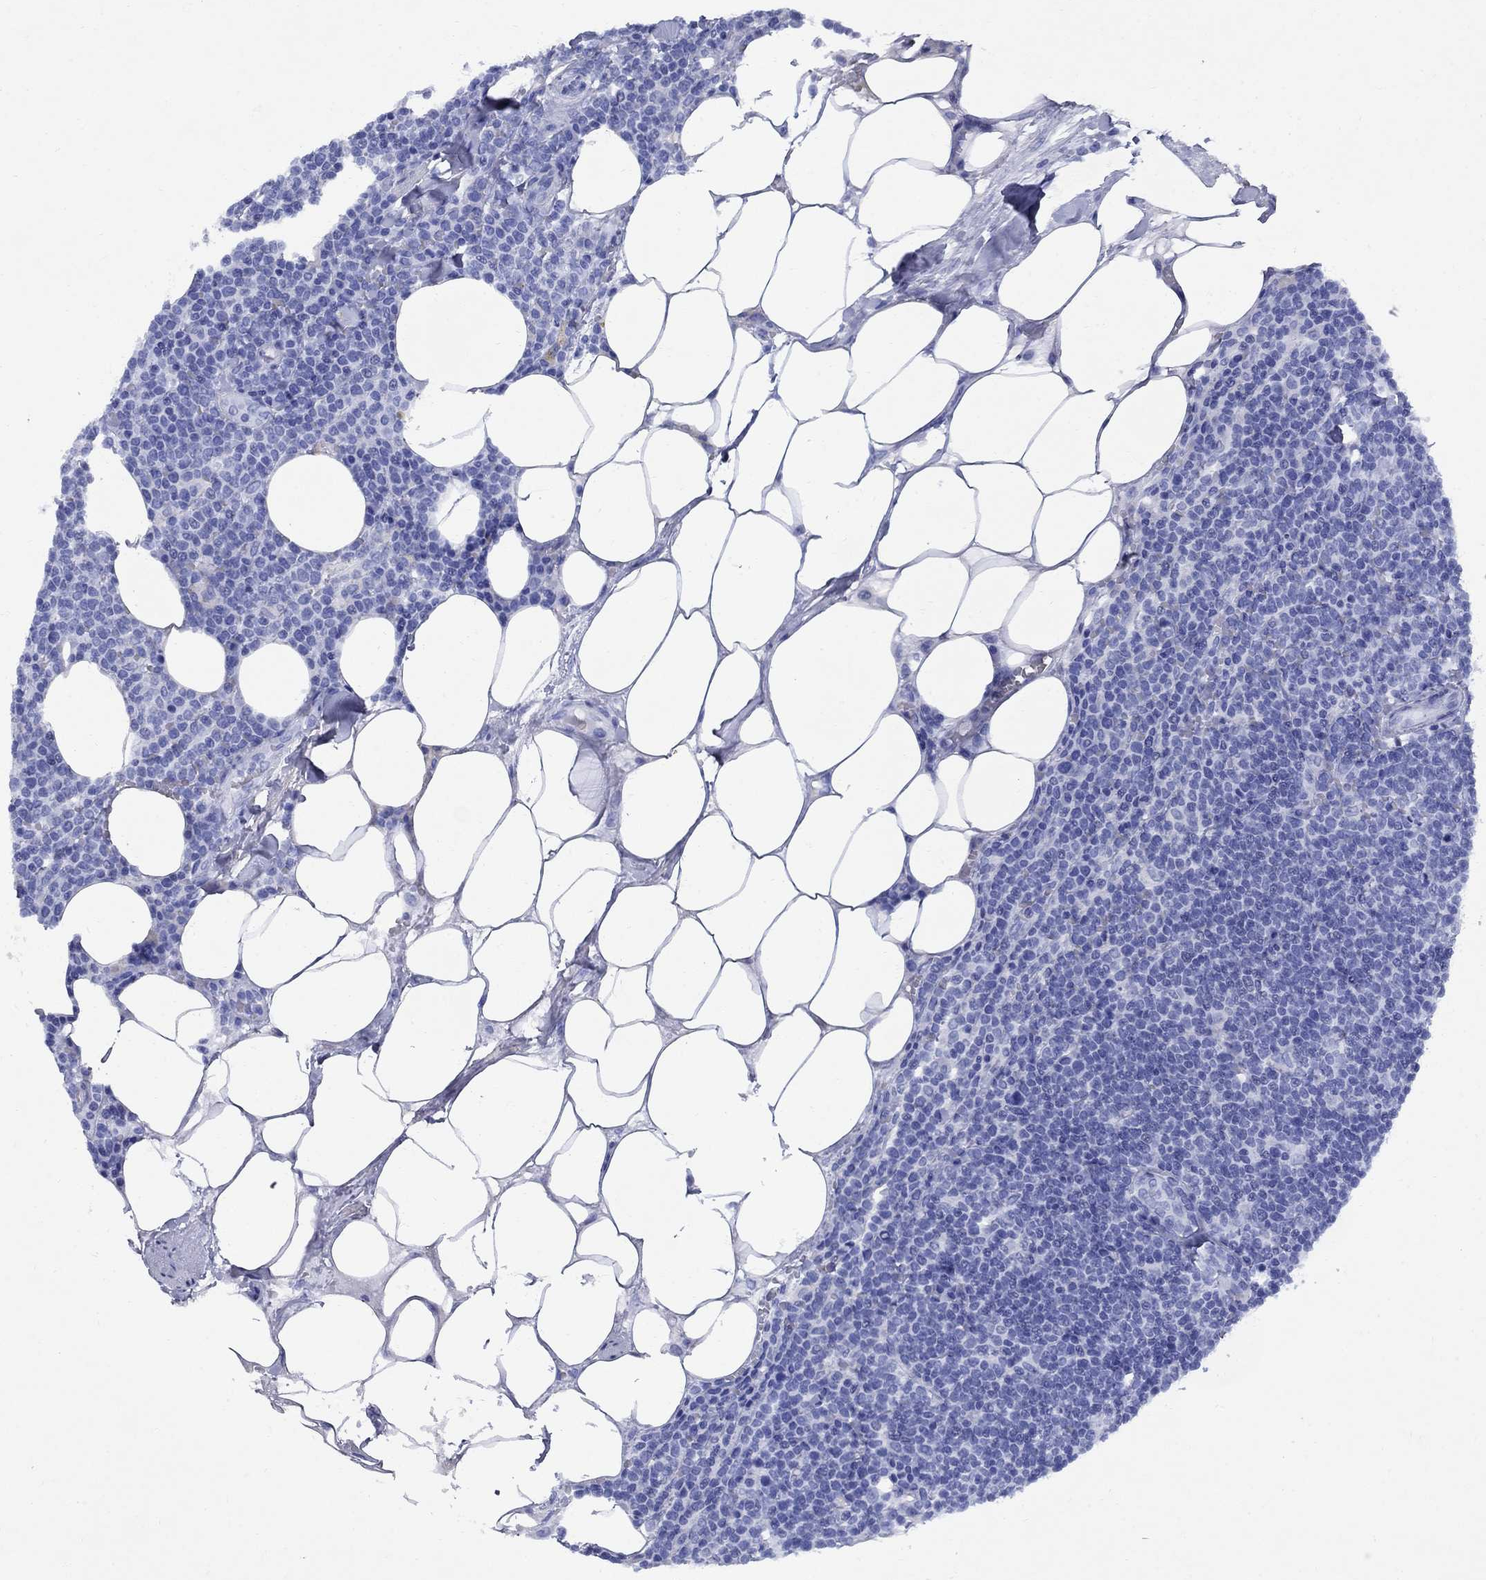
{"staining": {"intensity": "negative", "quantity": "none", "location": "none"}, "tissue": "lymphoma", "cell_type": "Tumor cells", "image_type": "cancer", "snomed": [{"axis": "morphology", "description": "Malignant lymphoma, non-Hodgkin's type, High grade"}, {"axis": "topography", "description": "Lymph node"}], "caption": "Tumor cells show no significant protein positivity in high-grade malignant lymphoma, non-Hodgkin's type.", "gene": "STAB2", "patient": {"sex": "male", "age": 61}}